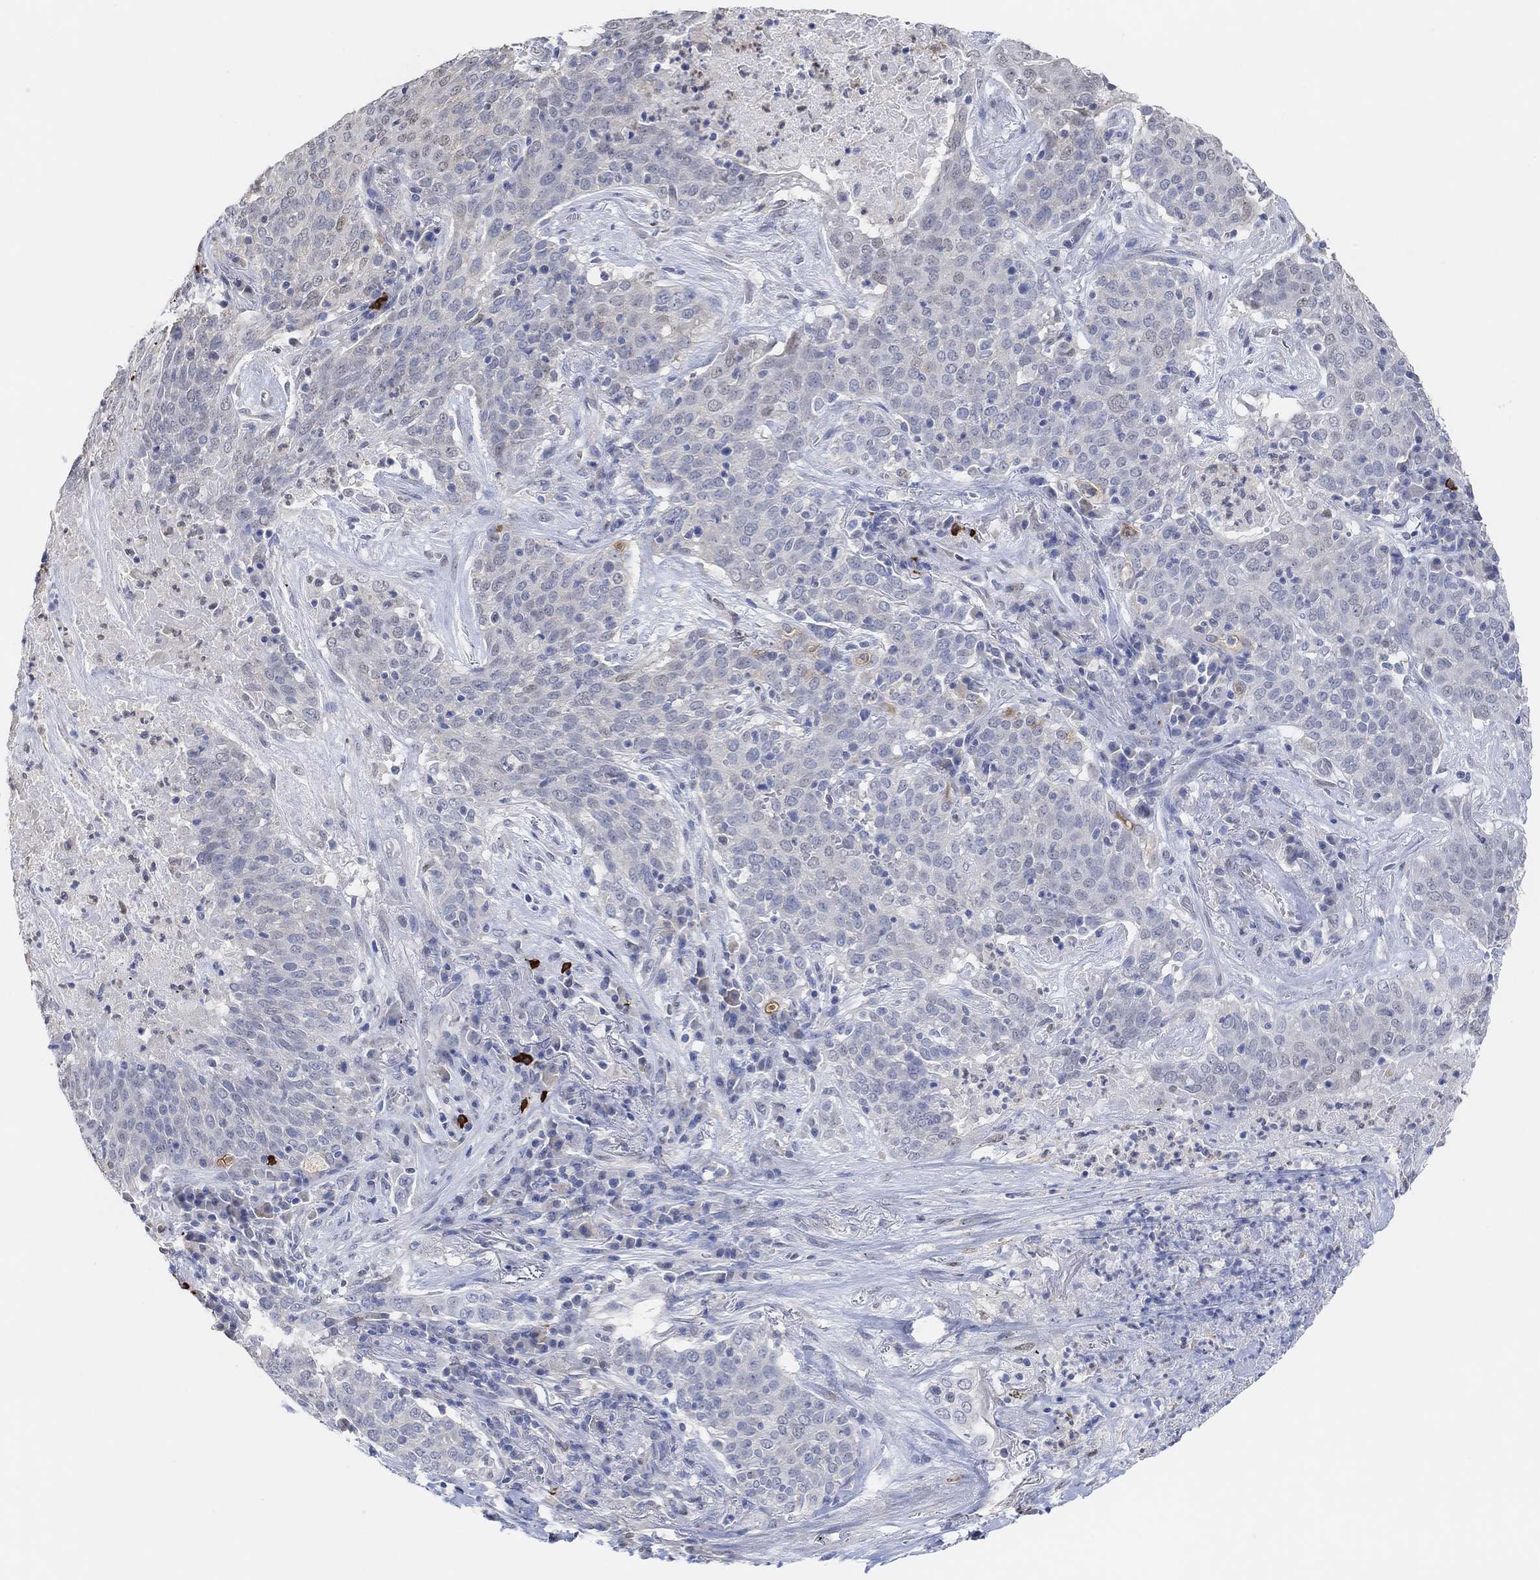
{"staining": {"intensity": "negative", "quantity": "none", "location": "none"}, "tissue": "lung cancer", "cell_type": "Tumor cells", "image_type": "cancer", "snomed": [{"axis": "morphology", "description": "Squamous cell carcinoma, NOS"}, {"axis": "topography", "description": "Lung"}], "caption": "There is no significant staining in tumor cells of lung squamous cell carcinoma.", "gene": "MUC1", "patient": {"sex": "male", "age": 82}}